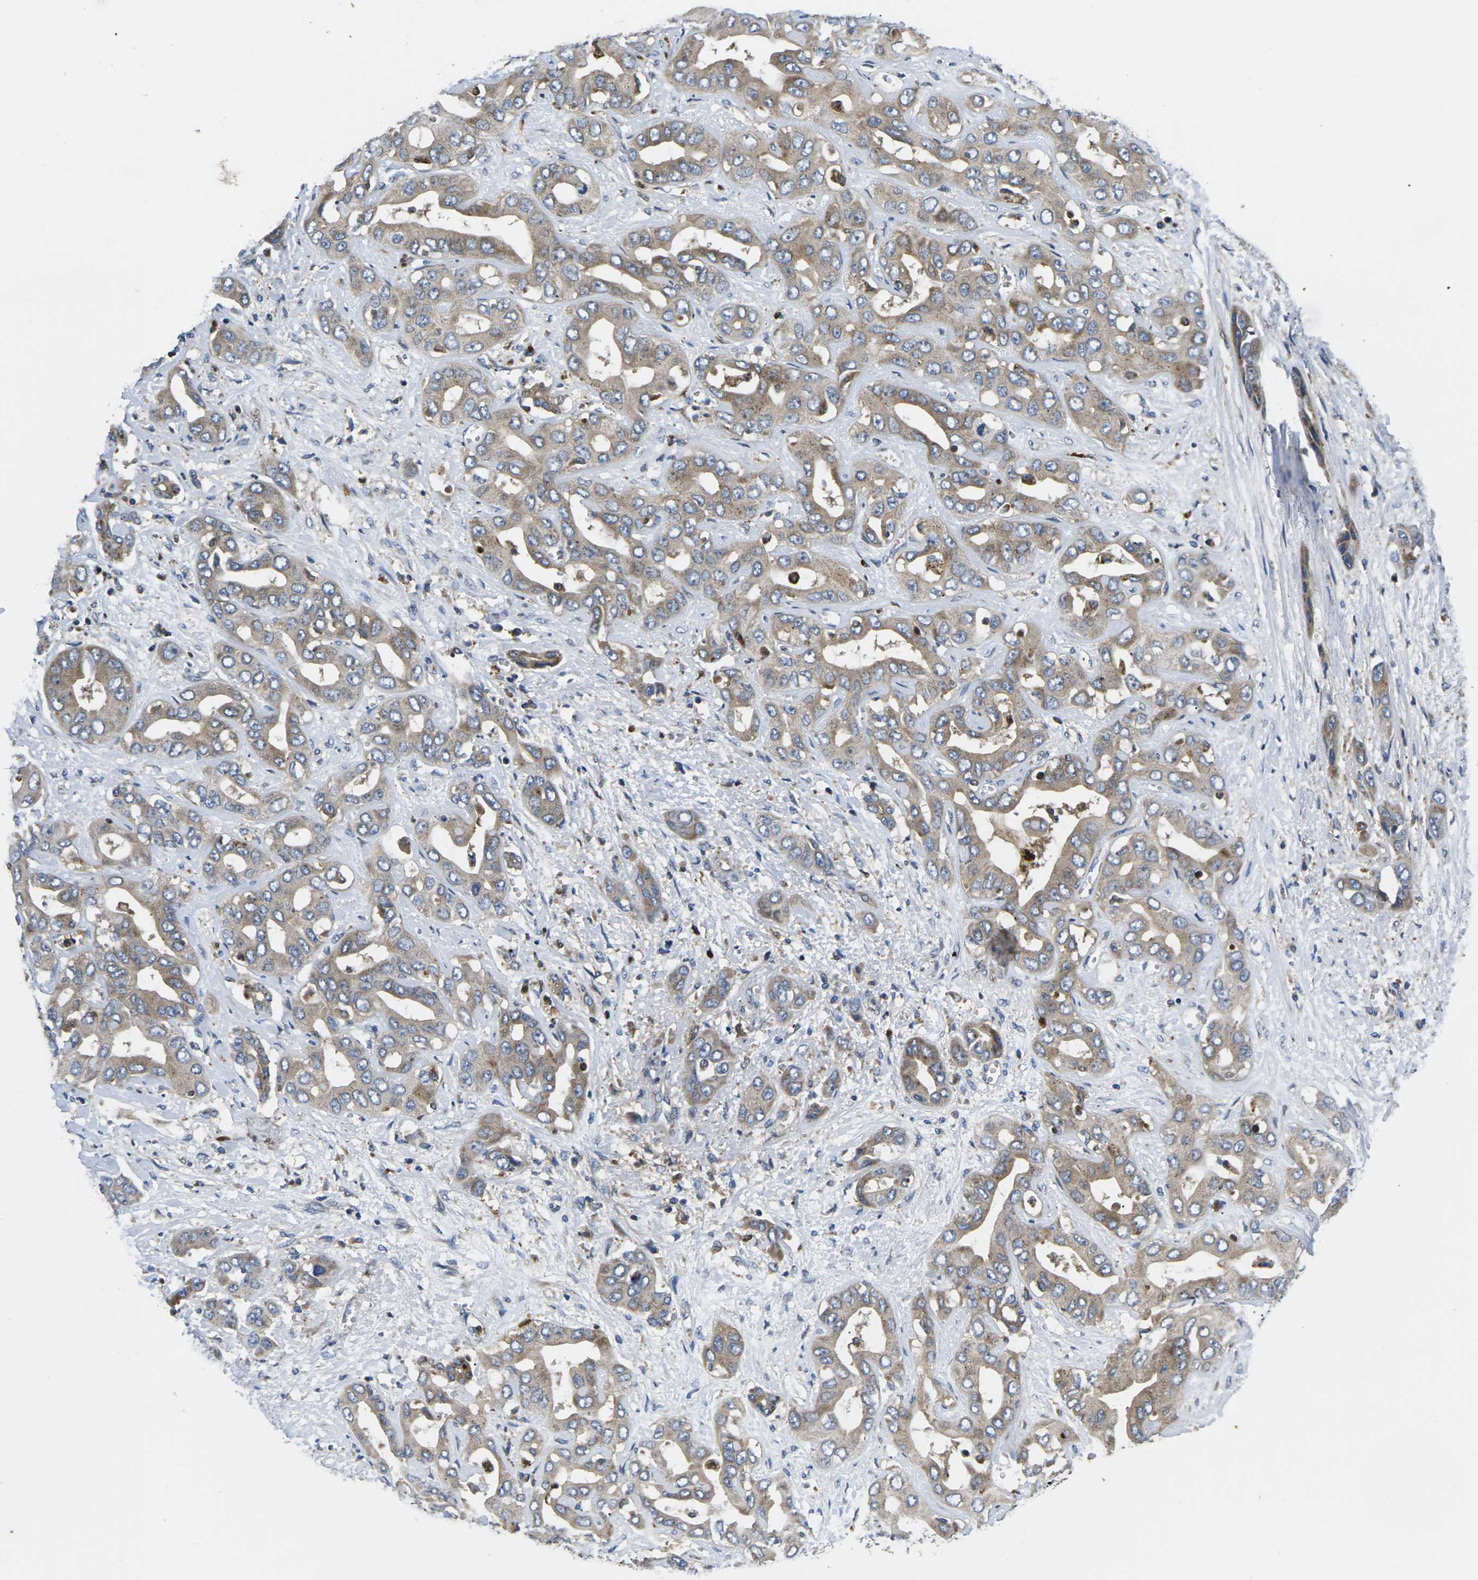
{"staining": {"intensity": "weak", "quantity": ">75%", "location": "cytoplasmic/membranous"}, "tissue": "liver cancer", "cell_type": "Tumor cells", "image_type": "cancer", "snomed": [{"axis": "morphology", "description": "Cholangiocarcinoma"}, {"axis": "topography", "description": "Liver"}], "caption": "Immunohistochemistry of human cholangiocarcinoma (liver) demonstrates low levels of weak cytoplasmic/membranous expression in approximately >75% of tumor cells.", "gene": "PLCE1", "patient": {"sex": "female", "age": 52}}